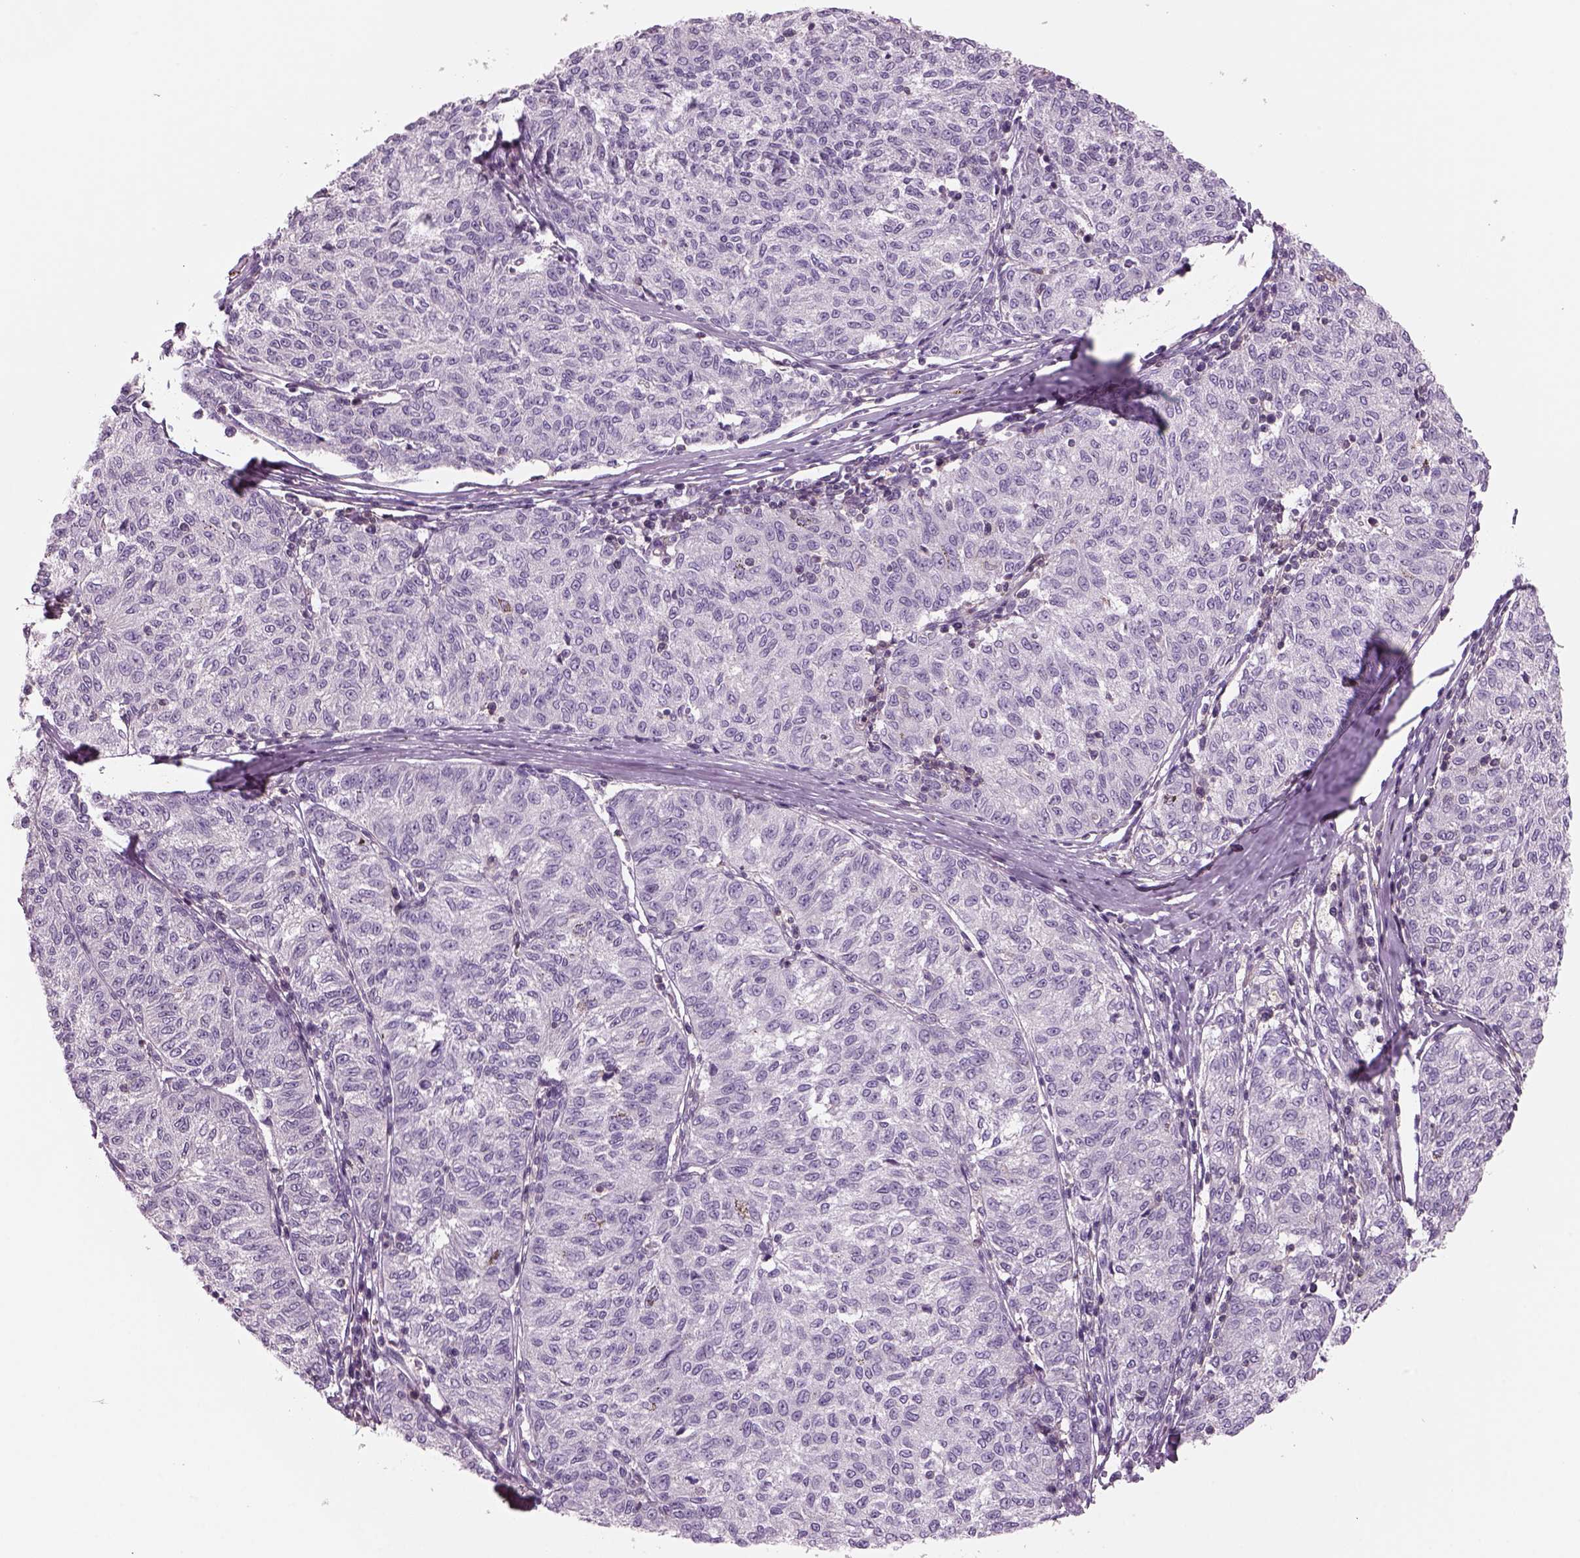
{"staining": {"intensity": "negative", "quantity": "none", "location": "none"}, "tissue": "melanoma", "cell_type": "Tumor cells", "image_type": "cancer", "snomed": [{"axis": "morphology", "description": "Malignant melanoma, NOS"}, {"axis": "topography", "description": "Skin"}], "caption": "An image of human melanoma is negative for staining in tumor cells.", "gene": "SLC1A7", "patient": {"sex": "female", "age": 72}}